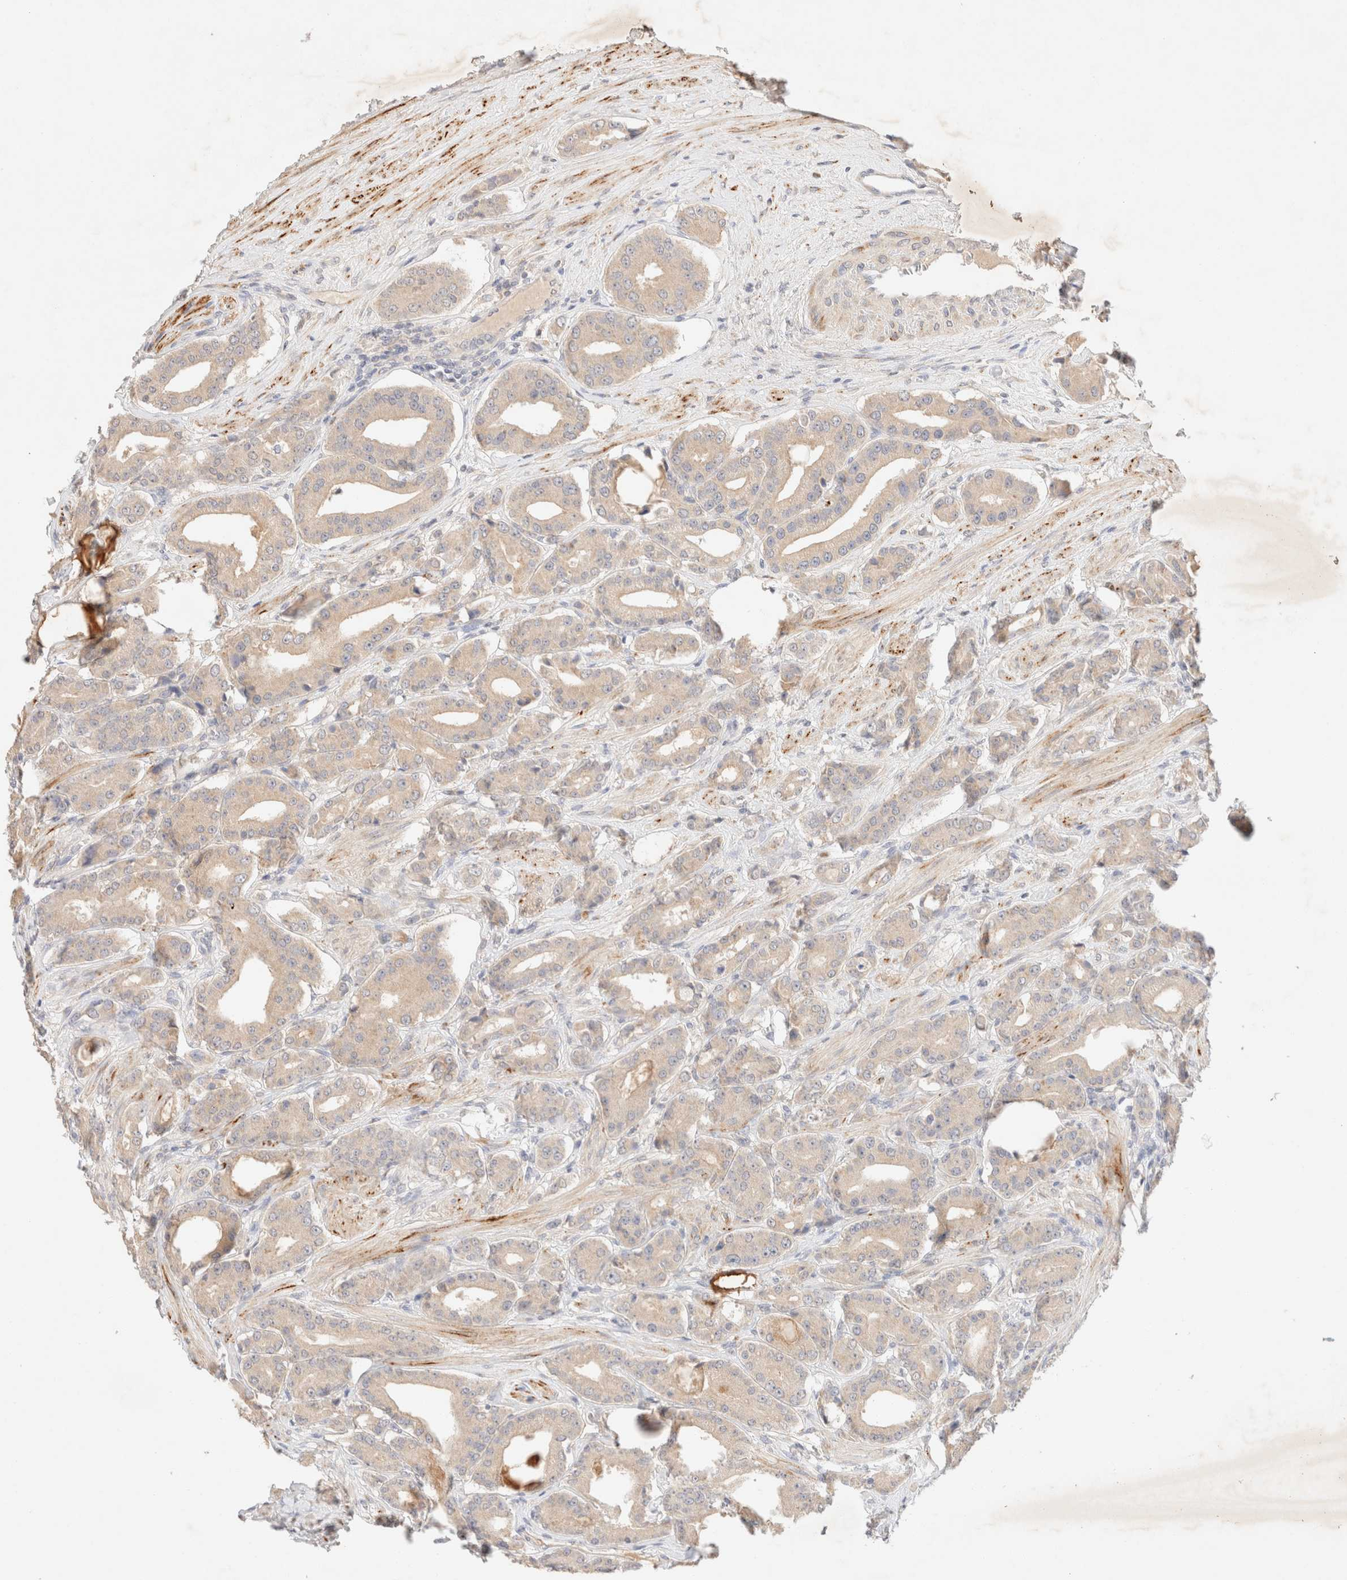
{"staining": {"intensity": "weak", "quantity": "25%-75%", "location": "cytoplasmic/membranous"}, "tissue": "prostate cancer", "cell_type": "Tumor cells", "image_type": "cancer", "snomed": [{"axis": "morphology", "description": "Adenocarcinoma, High grade"}, {"axis": "topography", "description": "Prostate"}], "caption": "Approximately 25%-75% of tumor cells in prostate adenocarcinoma (high-grade) reveal weak cytoplasmic/membranous protein expression as visualized by brown immunohistochemical staining.", "gene": "SNTB1", "patient": {"sex": "male", "age": 71}}